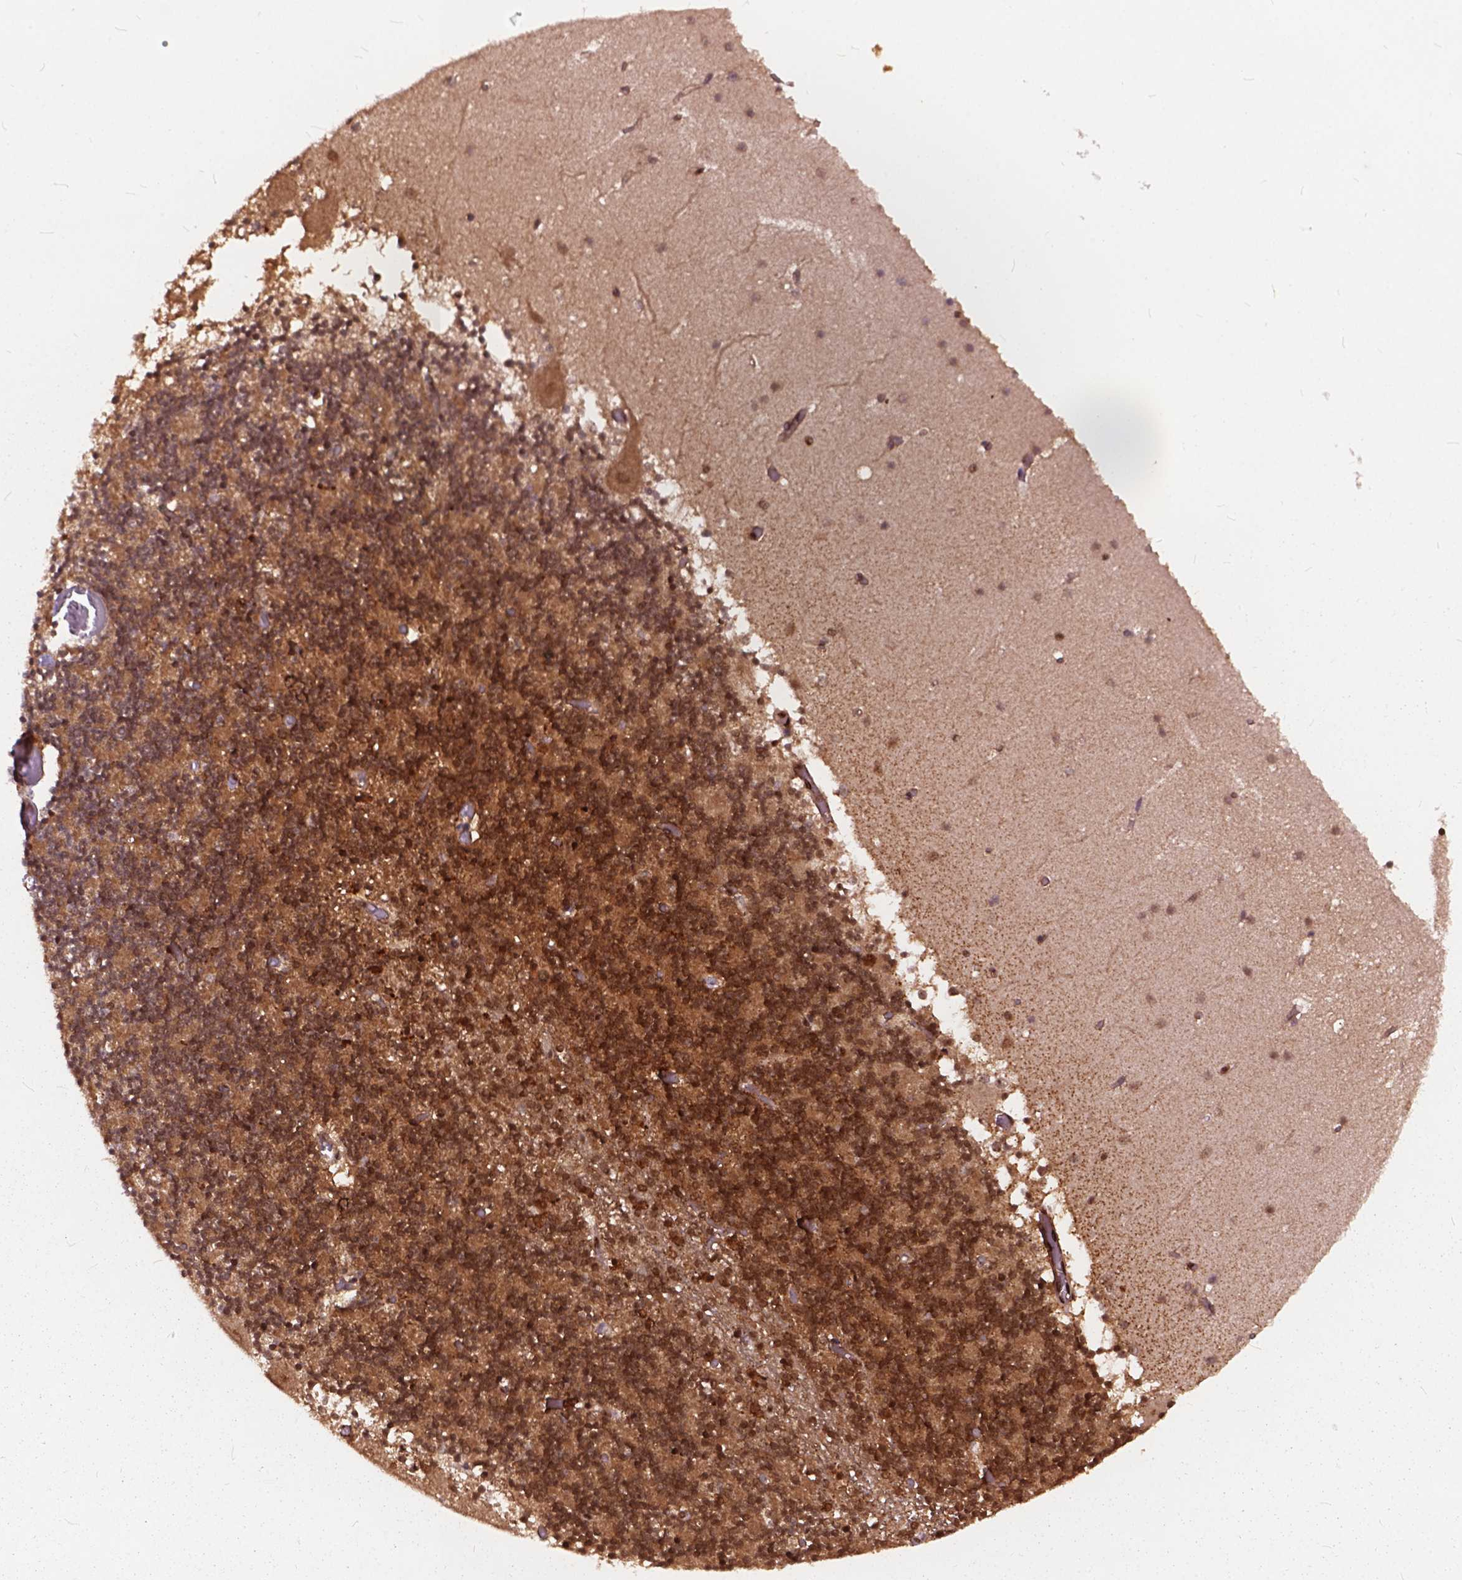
{"staining": {"intensity": "strong", "quantity": ">75%", "location": "cytoplasmic/membranous,nuclear"}, "tissue": "cerebellum", "cell_type": "Cells in granular layer", "image_type": "normal", "snomed": [{"axis": "morphology", "description": "Normal tissue, NOS"}, {"axis": "topography", "description": "Cerebellum"}], "caption": "An IHC image of benign tissue is shown. Protein staining in brown highlights strong cytoplasmic/membranous,nuclear positivity in cerebellum within cells in granular layer. (brown staining indicates protein expression, while blue staining denotes nuclei).", "gene": "ANP32A", "patient": {"sex": "female", "age": 28}}